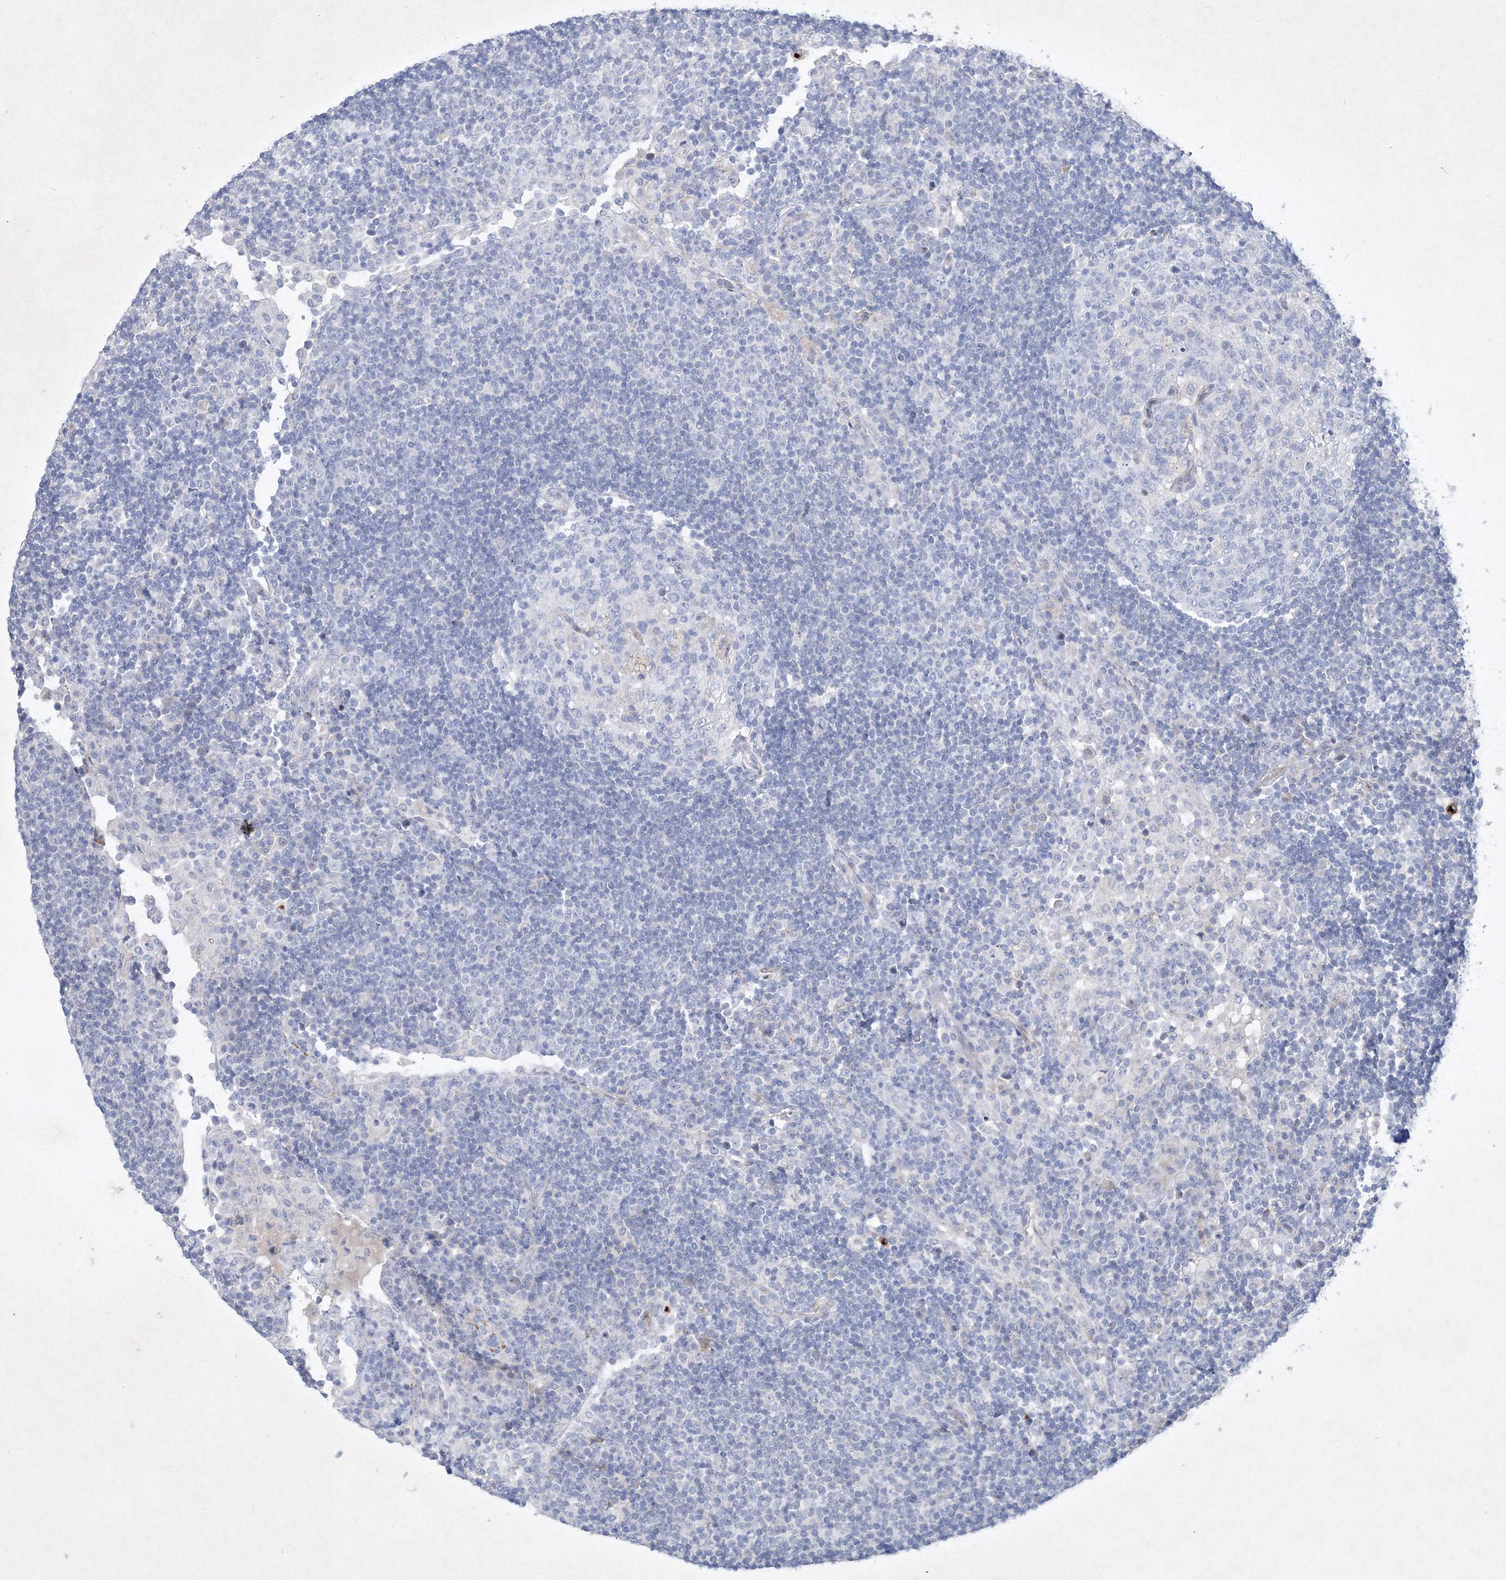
{"staining": {"intensity": "negative", "quantity": "none", "location": "none"}, "tissue": "lymph node", "cell_type": "Germinal center cells", "image_type": "normal", "snomed": [{"axis": "morphology", "description": "Normal tissue, NOS"}, {"axis": "topography", "description": "Lymph node"}], "caption": "High power microscopy image of an immunohistochemistry (IHC) image of benign lymph node, revealing no significant positivity in germinal center cells.", "gene": "CXXC4", "patient": {"sex": "female", "age": 53}}